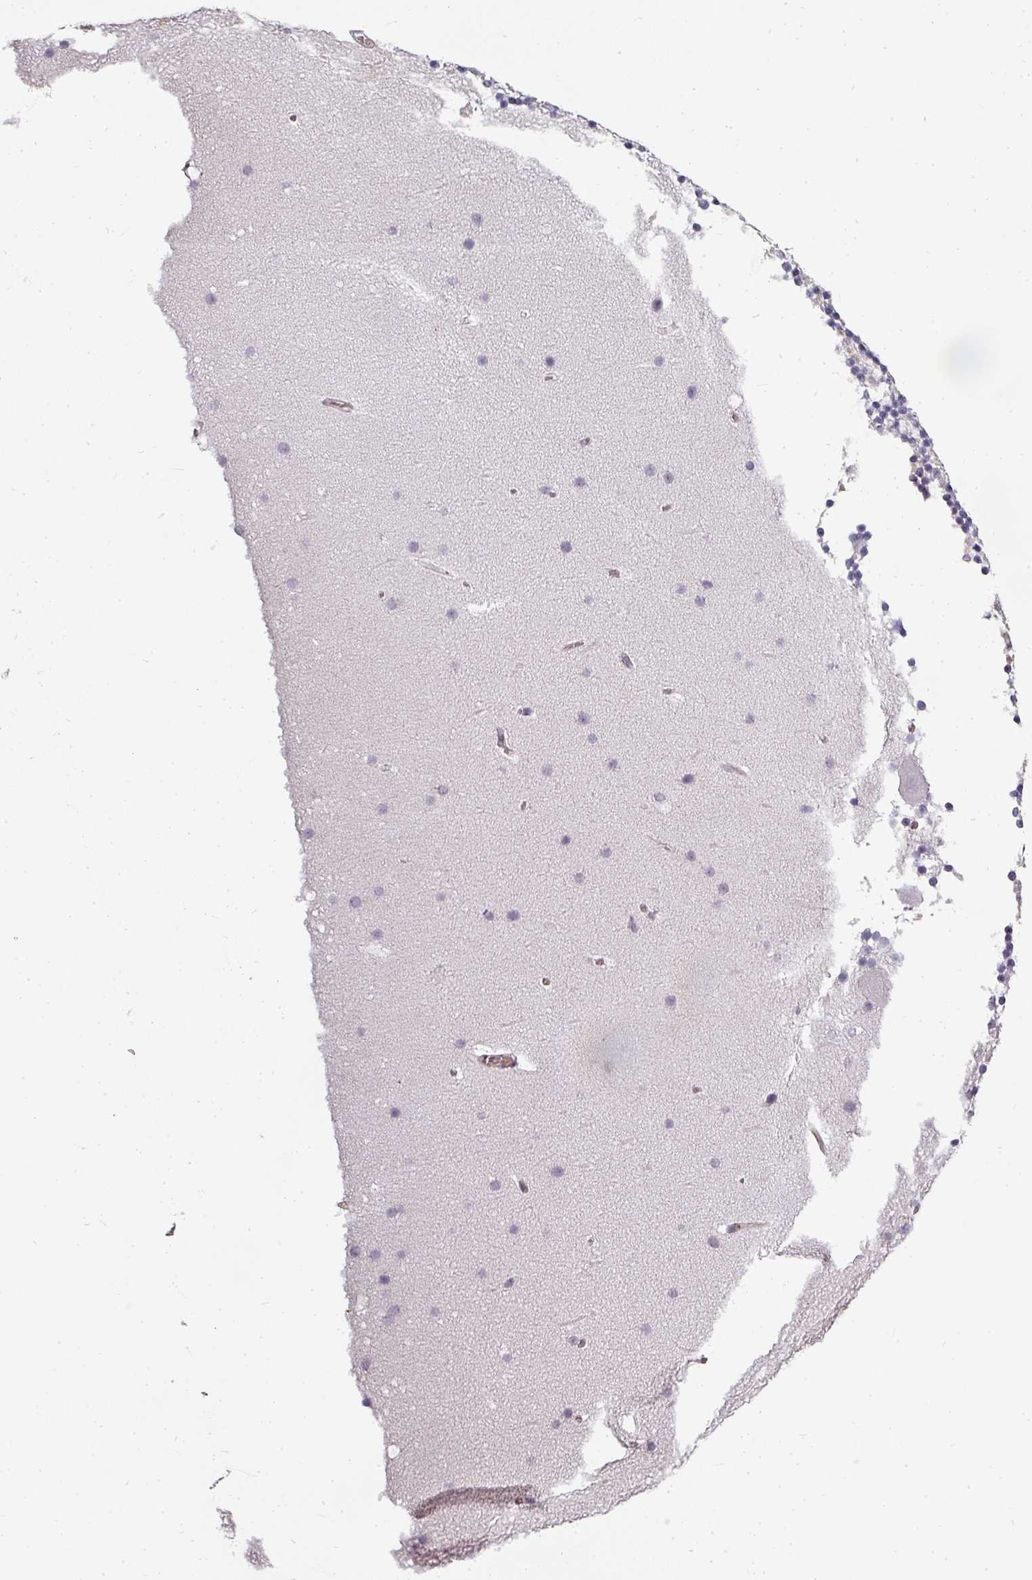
{"staining": {"intensity": "negative", "quantity": "none", "location": "none"}, "tissue": "cerebellum", "cell_type": "Cells in granular layer", "image_type": "normal", "snomed": [{"axis": "morphology", "description": "Normal tissue, NOS"}, {"axis": "topography", "description": "Cerebellum"}], "caption": "There is no significant staining in cells in granular layer of cerebellum.", "gene": "CLIC1", "patient": {"sex": "male", "age": 57}}